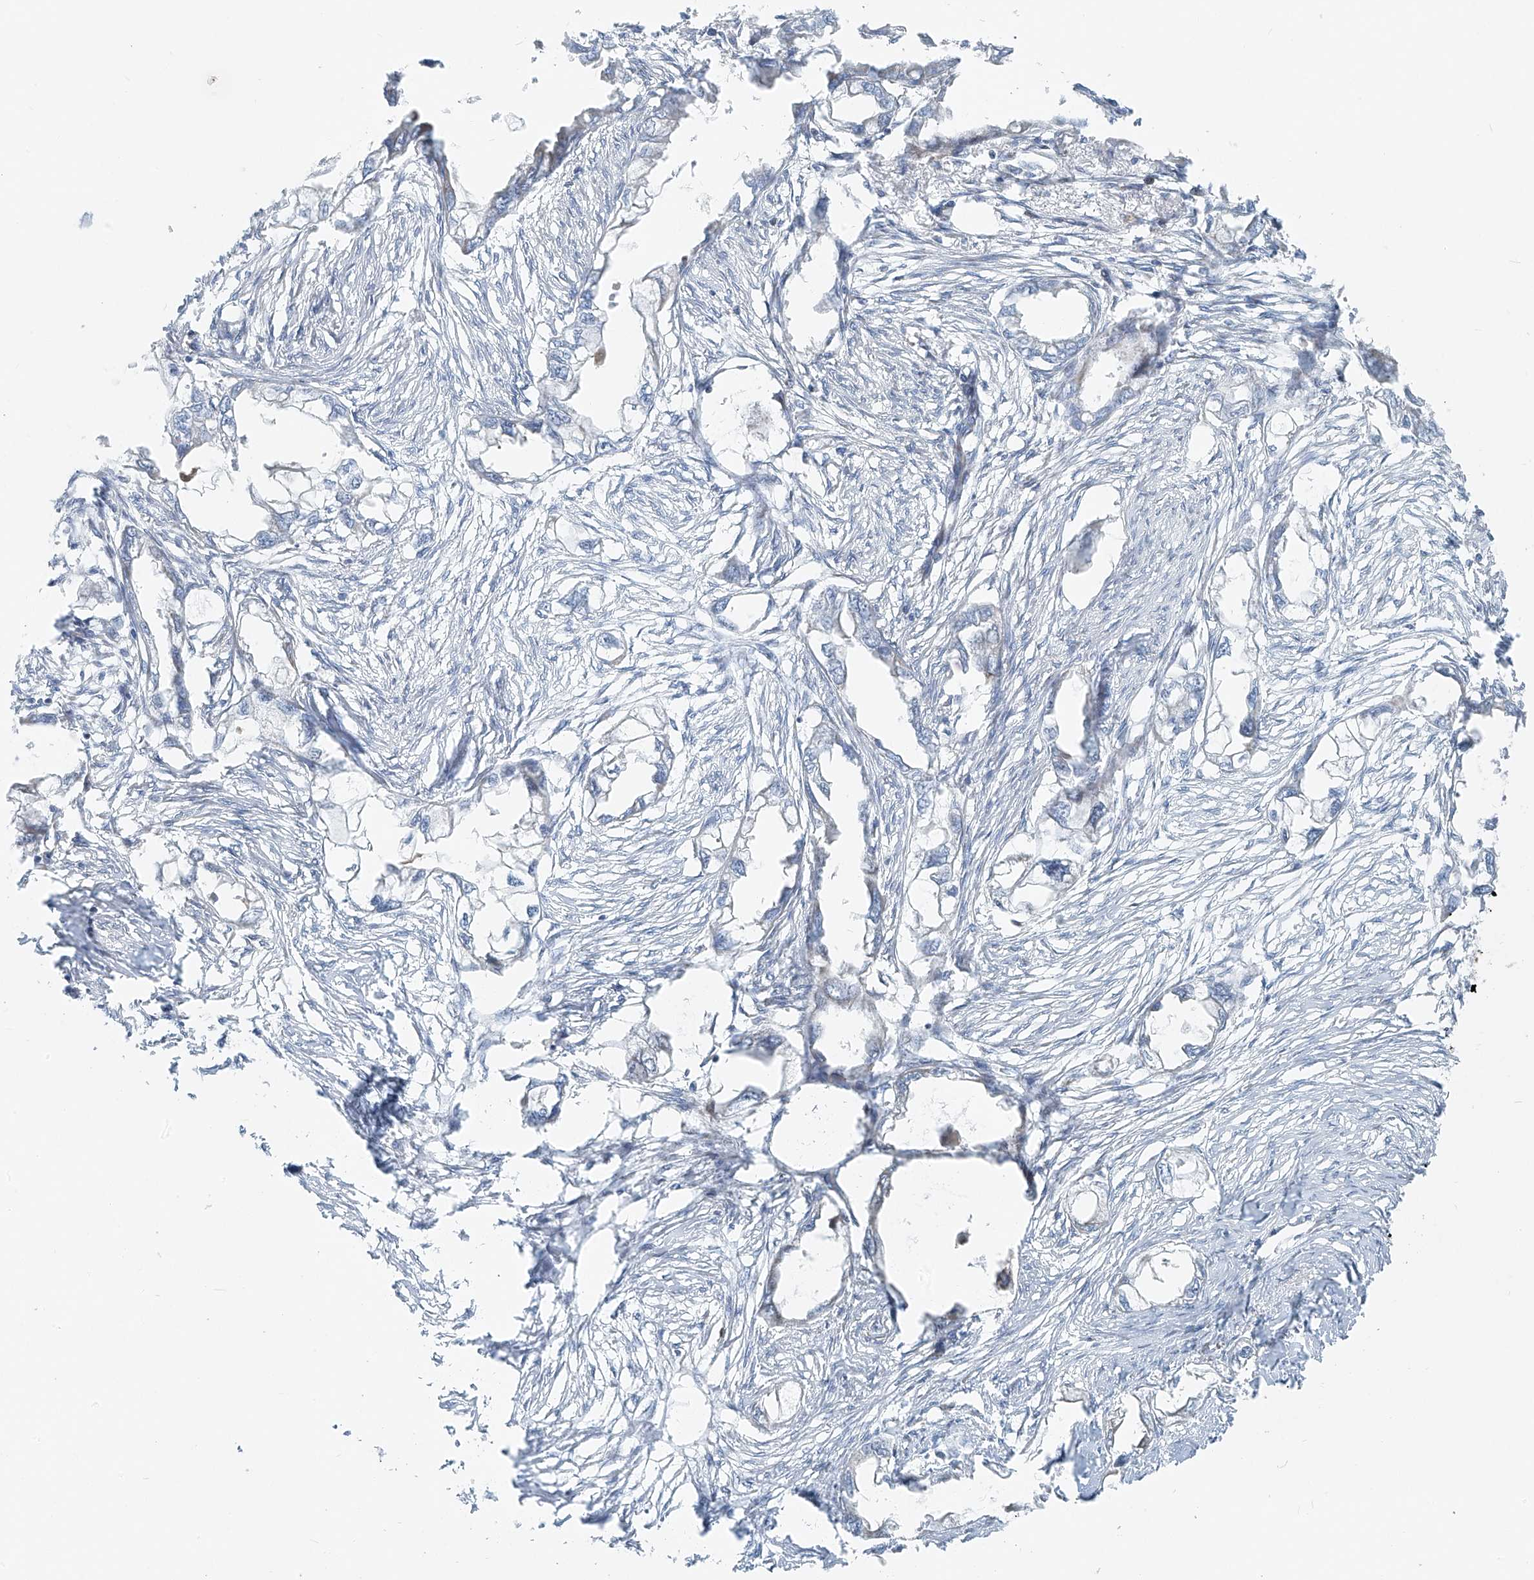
{"staining": {"intensity": "negative", "quantity": "none", "location": "none"}, "tissue": "endometrial cancer", "cell_type": "Tumor cells", "image_type": "cancer", "snomed": [{"axis": "morphology", "description": "Adenocarcinoma, NOS"}, {"axis": "morphology", "description": "Adenocarcinoma, metastatic, NOS"}, {"axis": "topography", "description": "Adipose tissue"}, {"axis": "topography", "description": "Endometrium"}], "caption": "Endometrial metastatic adenocarcinoma stained for a protein using IHC reveals no positivity tumor cells.", "gene": "HIC2", "patient": {"sex": "female", "age": 67}}